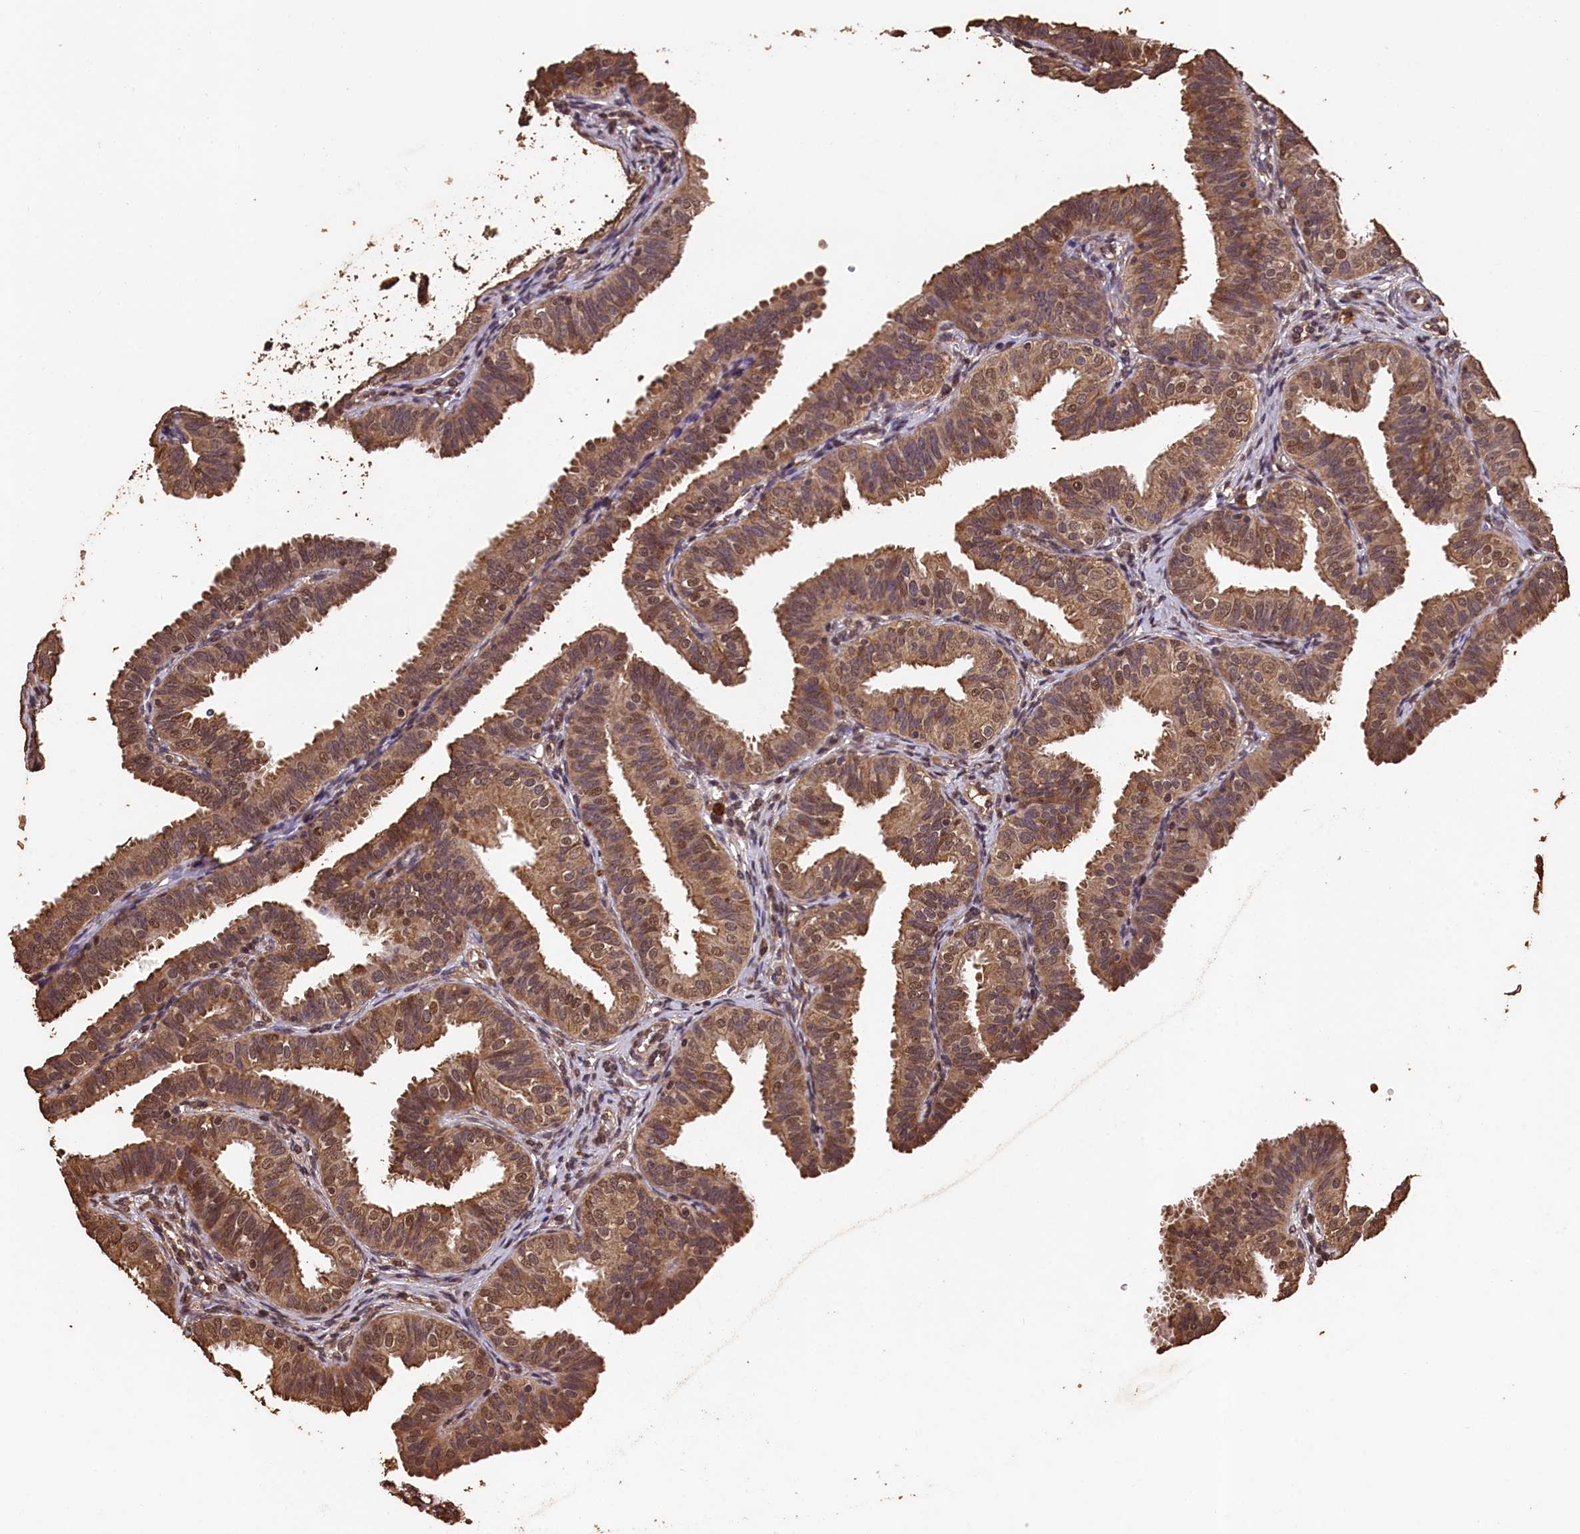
{"staining": {"intensity": "moderate", "quantity": ">75%", "location": "cytoplasmic/membranous,nuclear"}, "tissue": "fallopian tube", "cell_type": "Glandular cells", "image_type": "normal", "snomed": [{"axis": "morphology", "description": "Normal tissue, NOS"}, {"axis": "topography", "description": "Fallopian tube"}], "caption": "Glandular cells exhibit medium levels of moderate cytoplasmic/membranous,nuclear positivity in about >75% of cells in unremarkable fallopian tube.", "gene": "CEP57L1", "patient": {"sex": "female", "age": 35}}